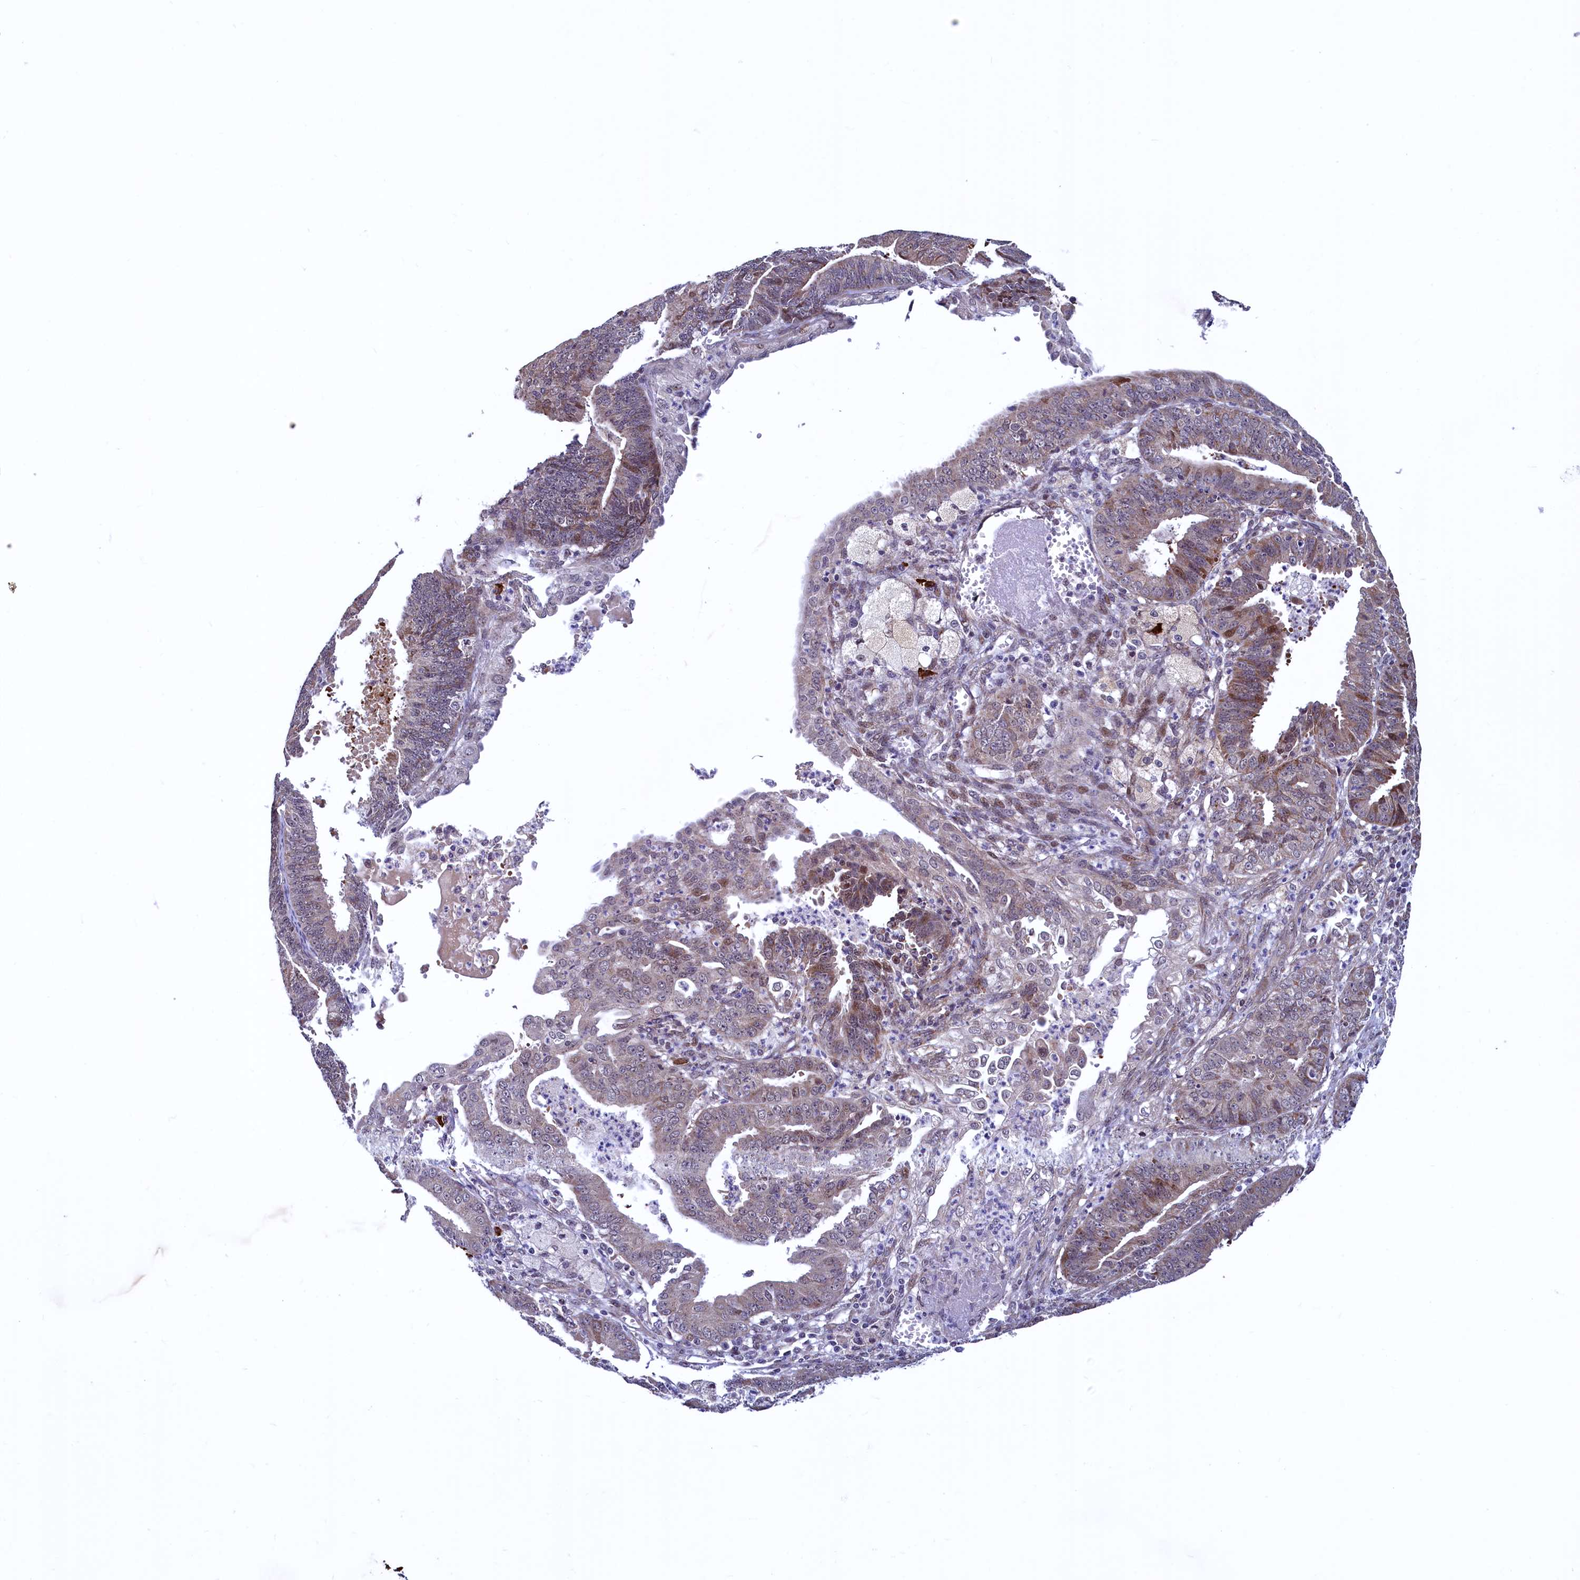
{"staining": {"intensity": "moderate", "quantity": "<25%", "location": "cytoplasmic/membranous,nuclear"}, "tissue": "endometrial cancer", "cell_type": "Tumor cells", "image_type": "cancer", "snomed": [{"axis": "morphology", "description": "Adenocarcinoma, NOS"}, {"axis": "topography", "description": "Endometrium"}], "caption": "Immunohistochemical staining of human endometrial adenocarcinoma shows low levels of moderate cytoplasmic/membranous and nuclear protein expression in about <25% of tumor cells.", "gene": "RBFA", "patient": {"sex": "female", "age": 73}}